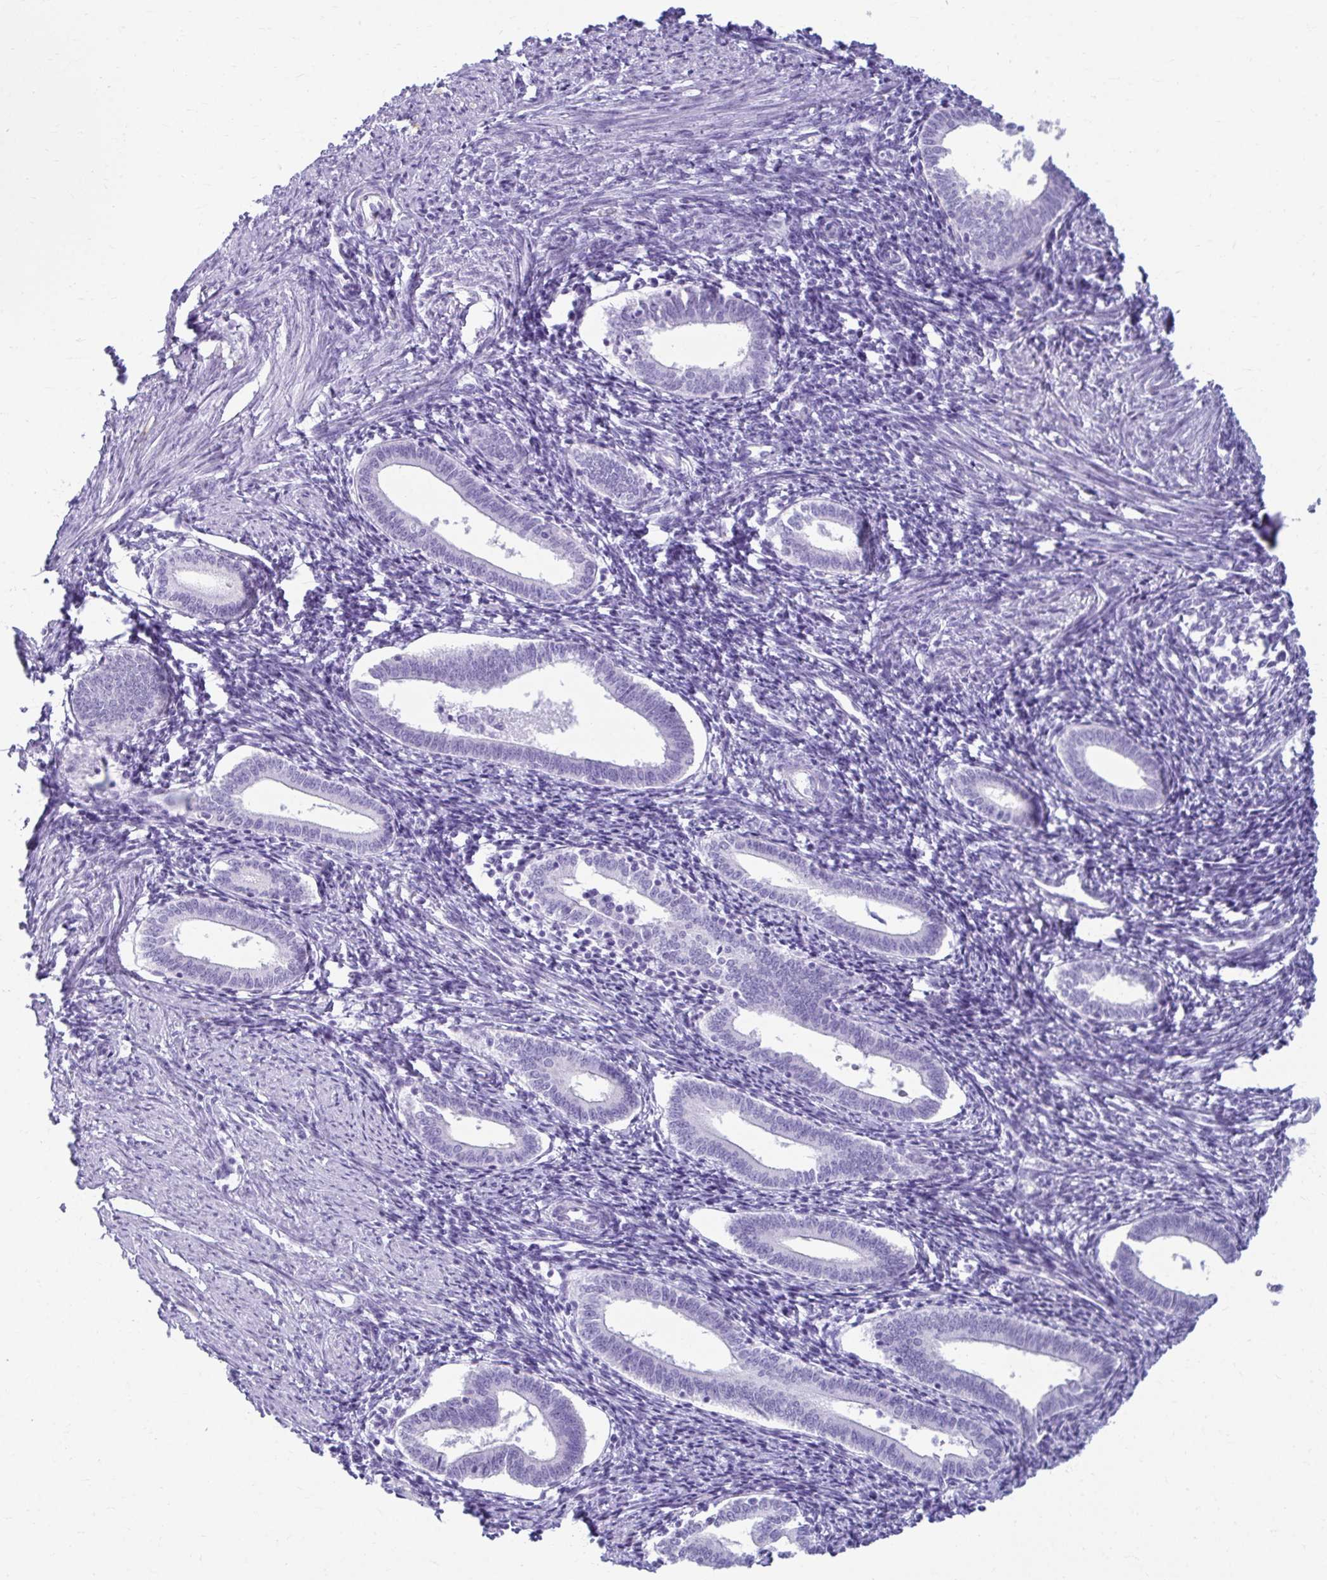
{"staining": {"intensity": "negative", "quantity": "none", "location": "none"}, "tissue": "endometrium", "cell_type": "Cells in endometrial stroma", "image_type": "normal", "snomed": [{"axis": "morphology", "description": "Normal tissue, NOS"}, {"axis": "topography", "description": "Endometrium"}], "caption": "This is an immunohistochemistry photomicrograph of unremarkable human endometrium. There is no positivity in cells in endometrial stroma.", "gene": "ATP4B", "patient": {"sex": "female", "age": 41}}